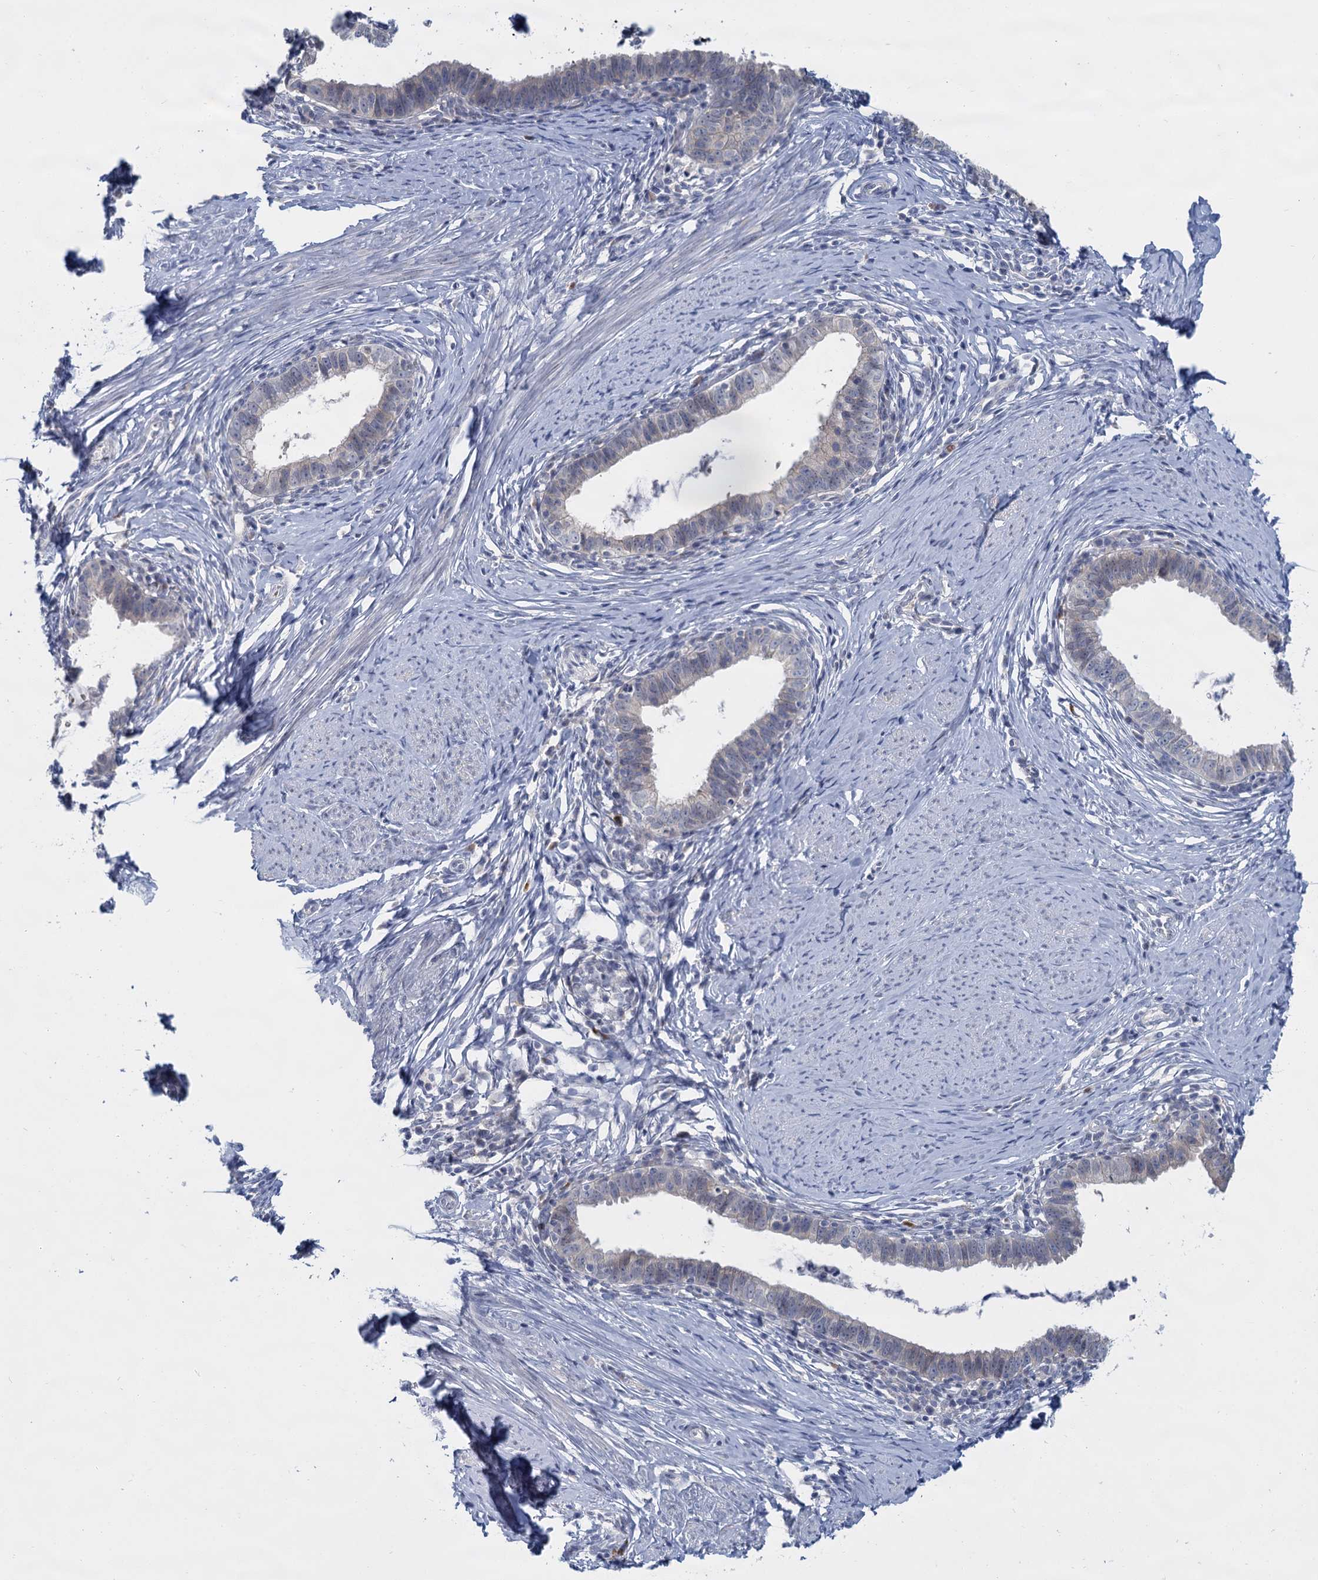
{"staining": {"intensity": "negative", "quantity": "none", "location": "none"}, "tissue": "cervical cancer", "cell_type": "Tumor cells", "image_type": "cancer", "snomed": [{"axis": "morphology", "description": "Adenocarcinoma, NOS"}, {"axis": "topography", "description": "Cervix"}], "caption": "Tumor cells are negative for protein expression in human cervical adenocarcinoma.", "gene": "ACRBP", "patient": {"sex": "female", "age": 36}}